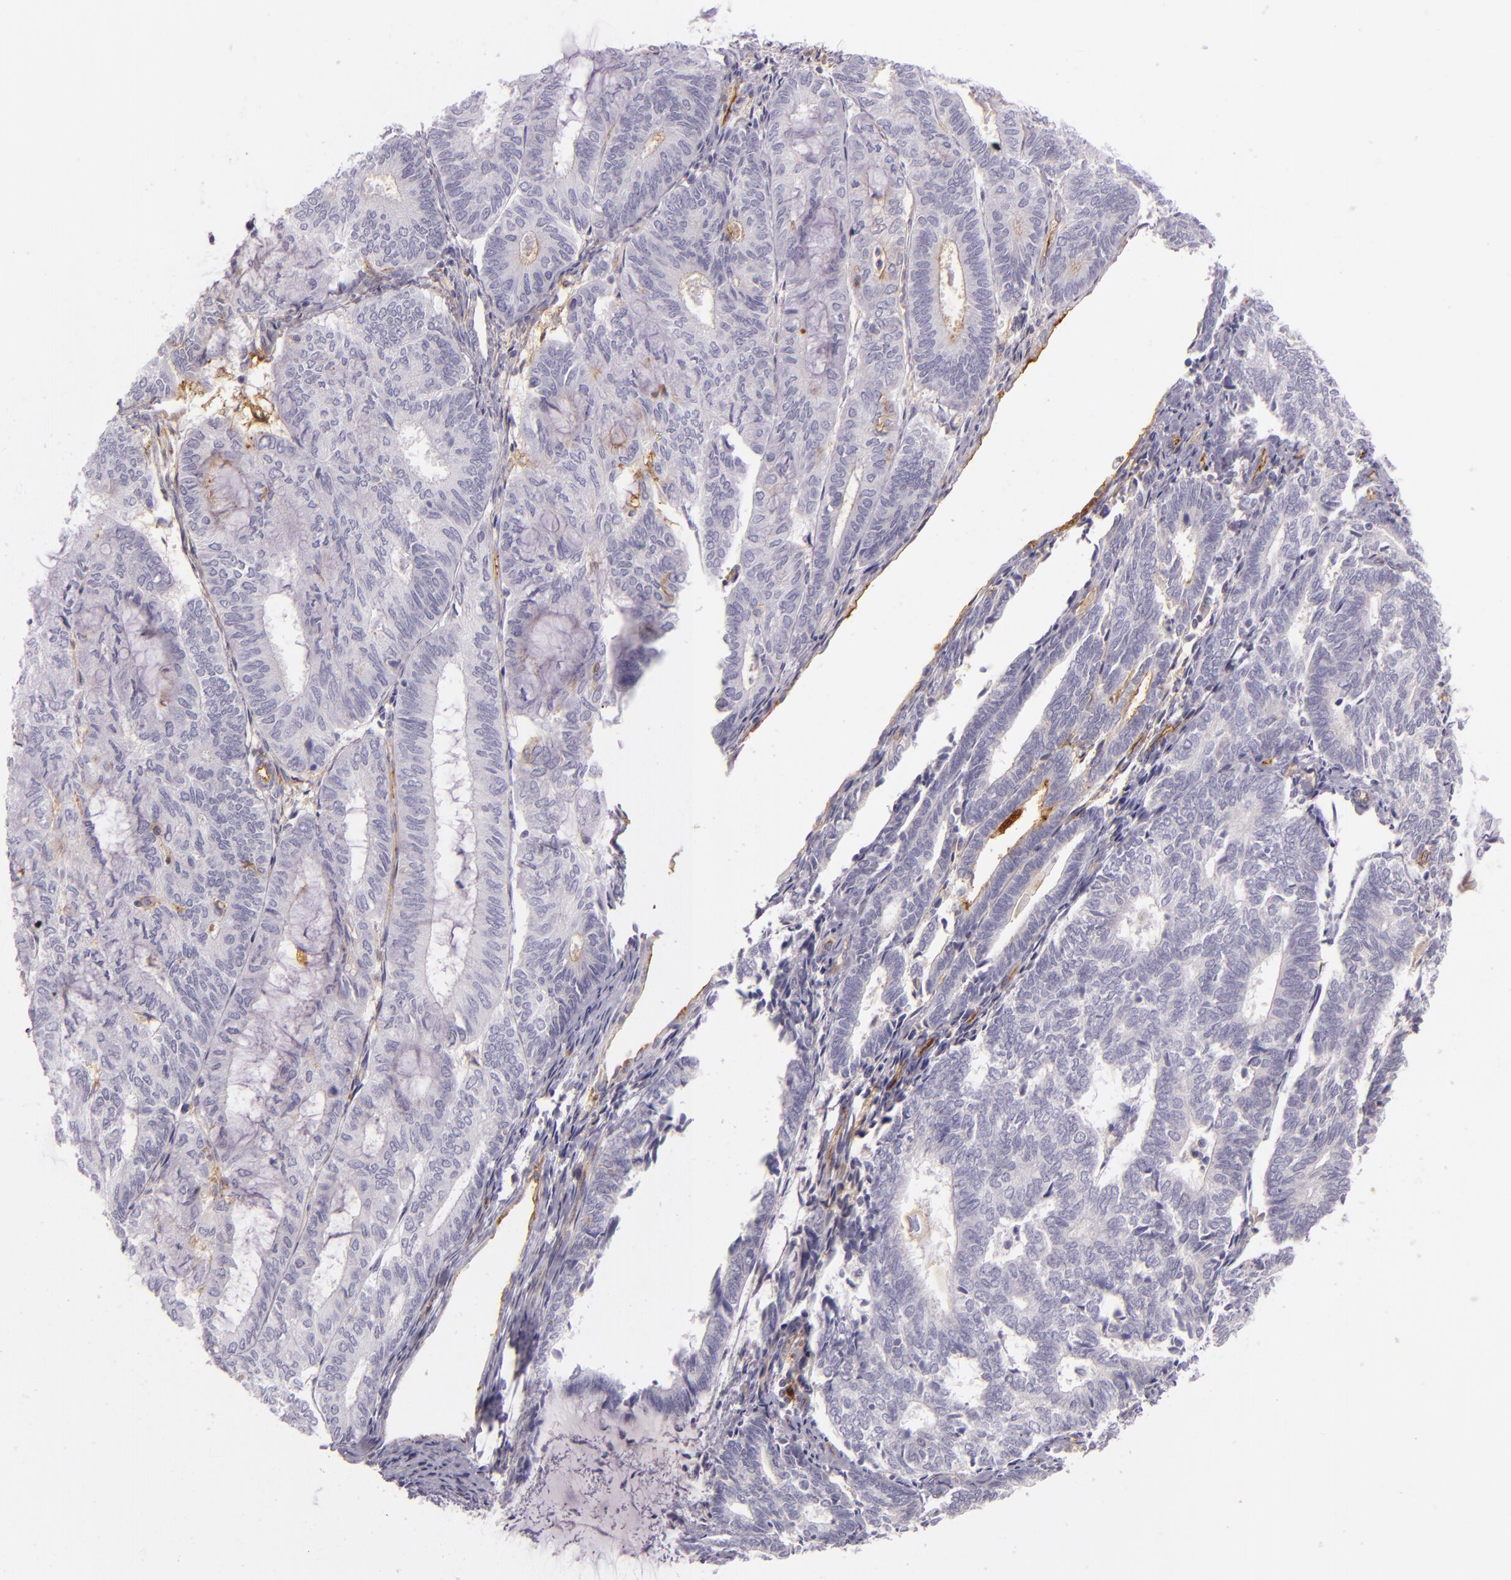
{"staining": {"intensity": "negative", "quantity": "none", "location": "none"}, "tissue": "endometrial cancer", "cell_type": "Tumor cells", "image_type": "cancer", "snomed": [{"axis": "morphology", "description": "Adenocarcinoma, NOS"}, {"axis": "topography", "description": "Endometrium"}], "caption": "This is a photomicrograph of immunohistochemistry staining of adenocarcinoma (endometrial), which shows no staining in tumor cells.", "gene": "ICAM1", "patient": {"sex": "female", "age": 59}}